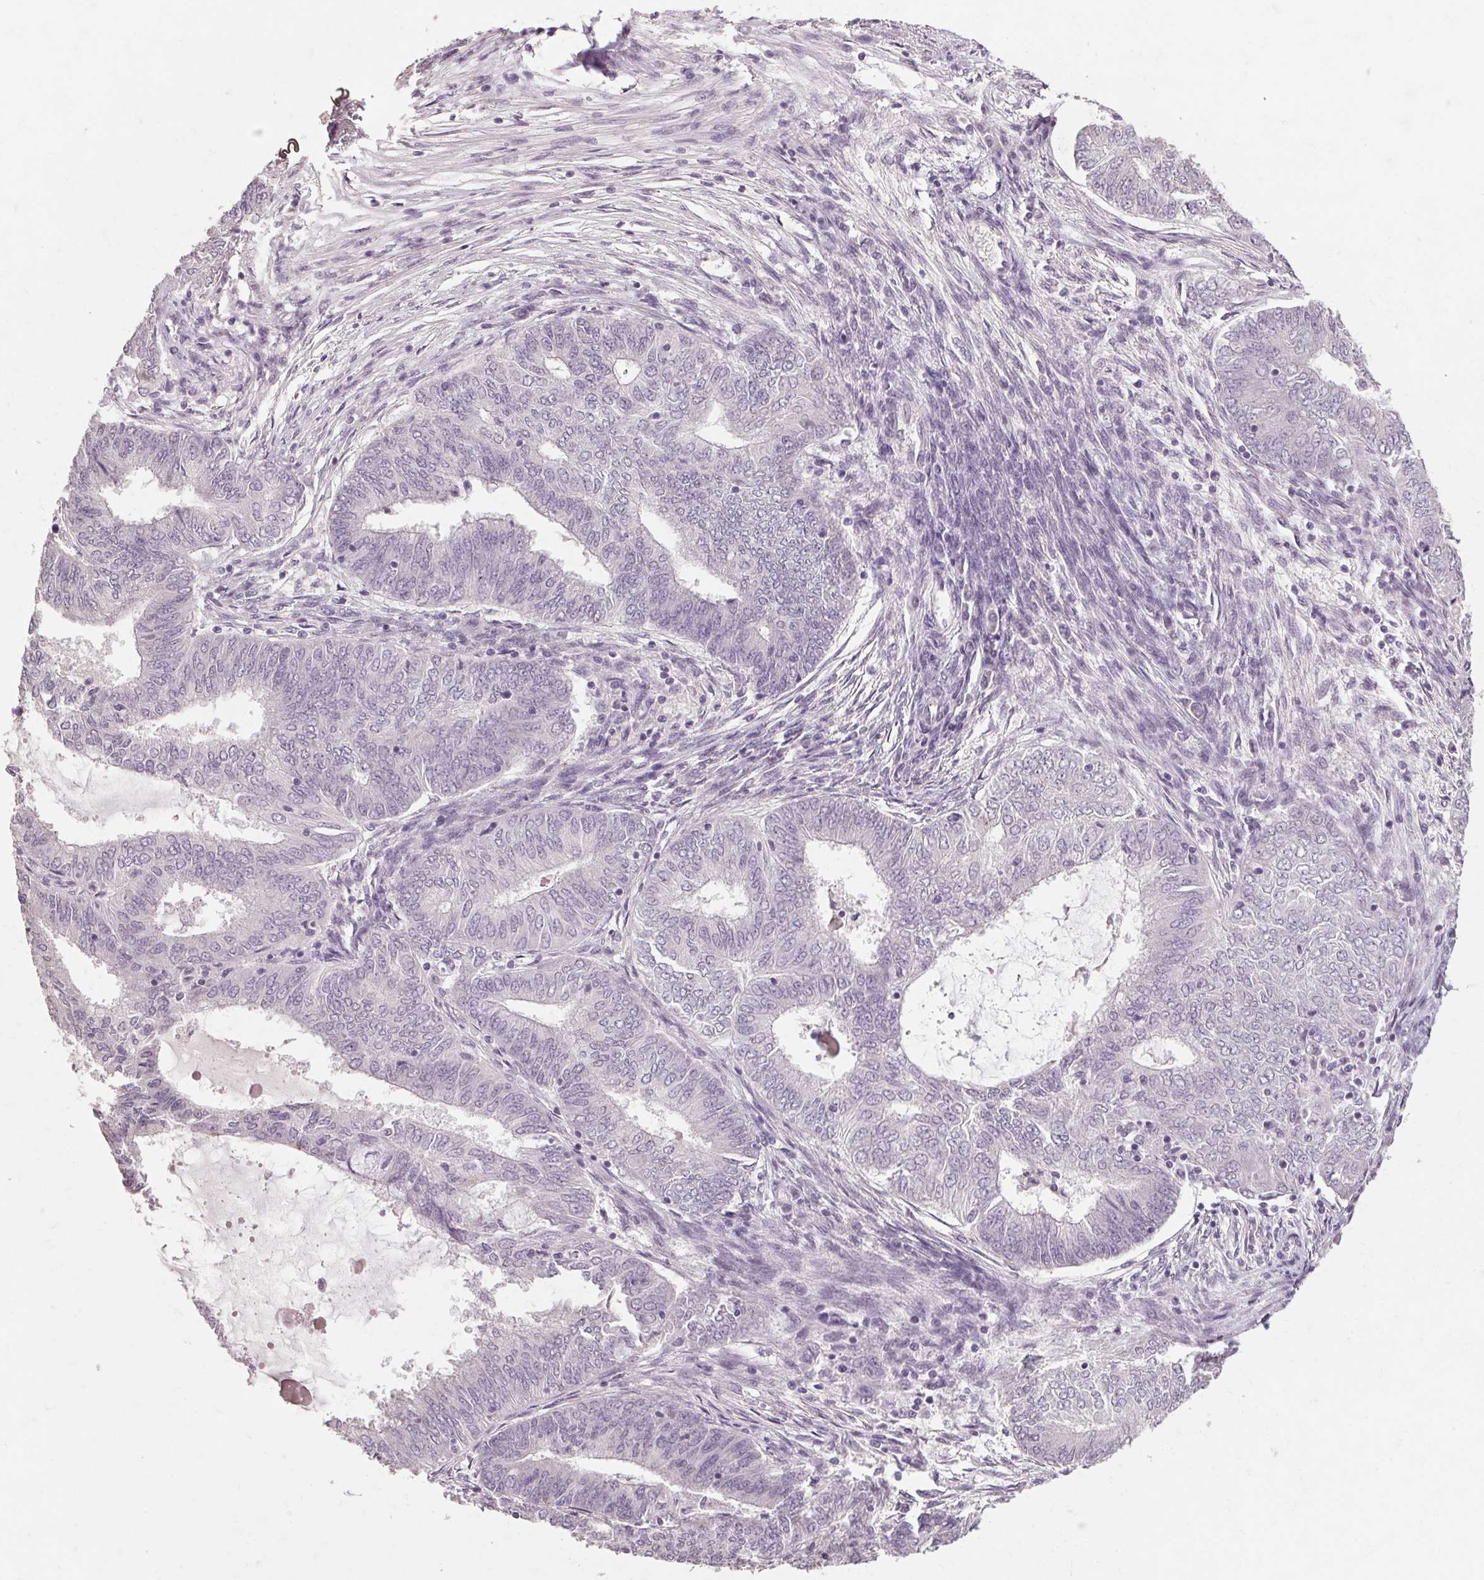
{"staining": {"intensity": "negative", "quantity": "none", "location": "none"}, "tissue": "endometrial cancer", "cell_type": "Tumor cells", "image_type": "cancer", "snomed": [{"axis": "morphology", "description": "Adenocarcinoma, NOS"}, {"axis": "topography", "description": "Endometrium"}], "caption": "This is an immunohistochemistry (IHC) image of human endometrial cancer. There is no expression in tumor cells.", "gene": "POMC", "patient": {"sex": "female", "age": 62}}